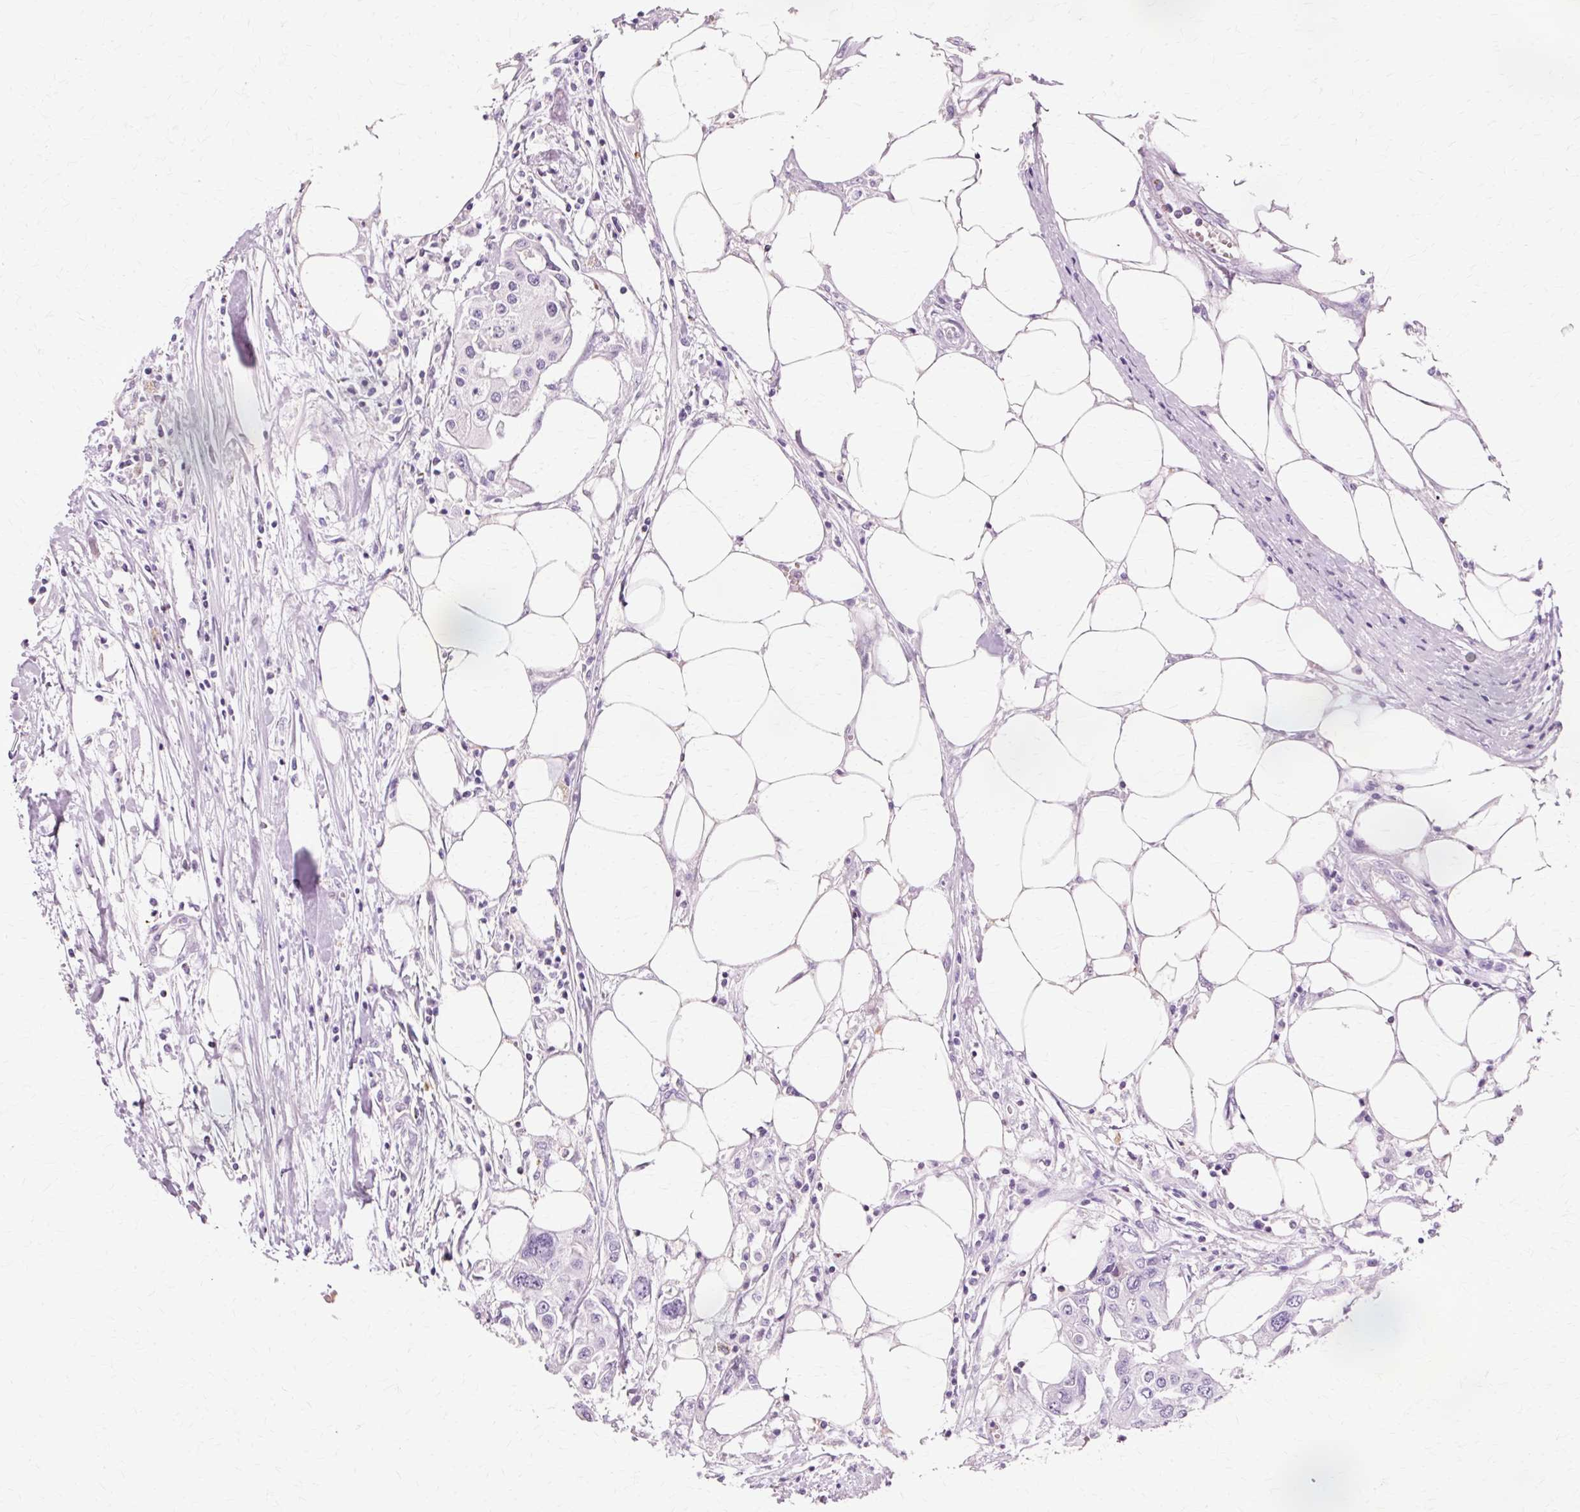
{"staining": {"intensity": "negative", "quantity": "none", "location": "none"}, "tissue": "colorectal cancer", "cell_type": "Tumor cells", "image_type": "cancer", "snomed": [{"axis": "morphology", "description": "Adenocarcinoma, NOS"}, {"axis": "topography", "description": "Colon"}], "caption": "Immunohistochemistry of human colorectal cancer demonstrates no staining in tumor cells.", "gene": "VN1R2", "patient": {"sex": "male", "age": 77}}